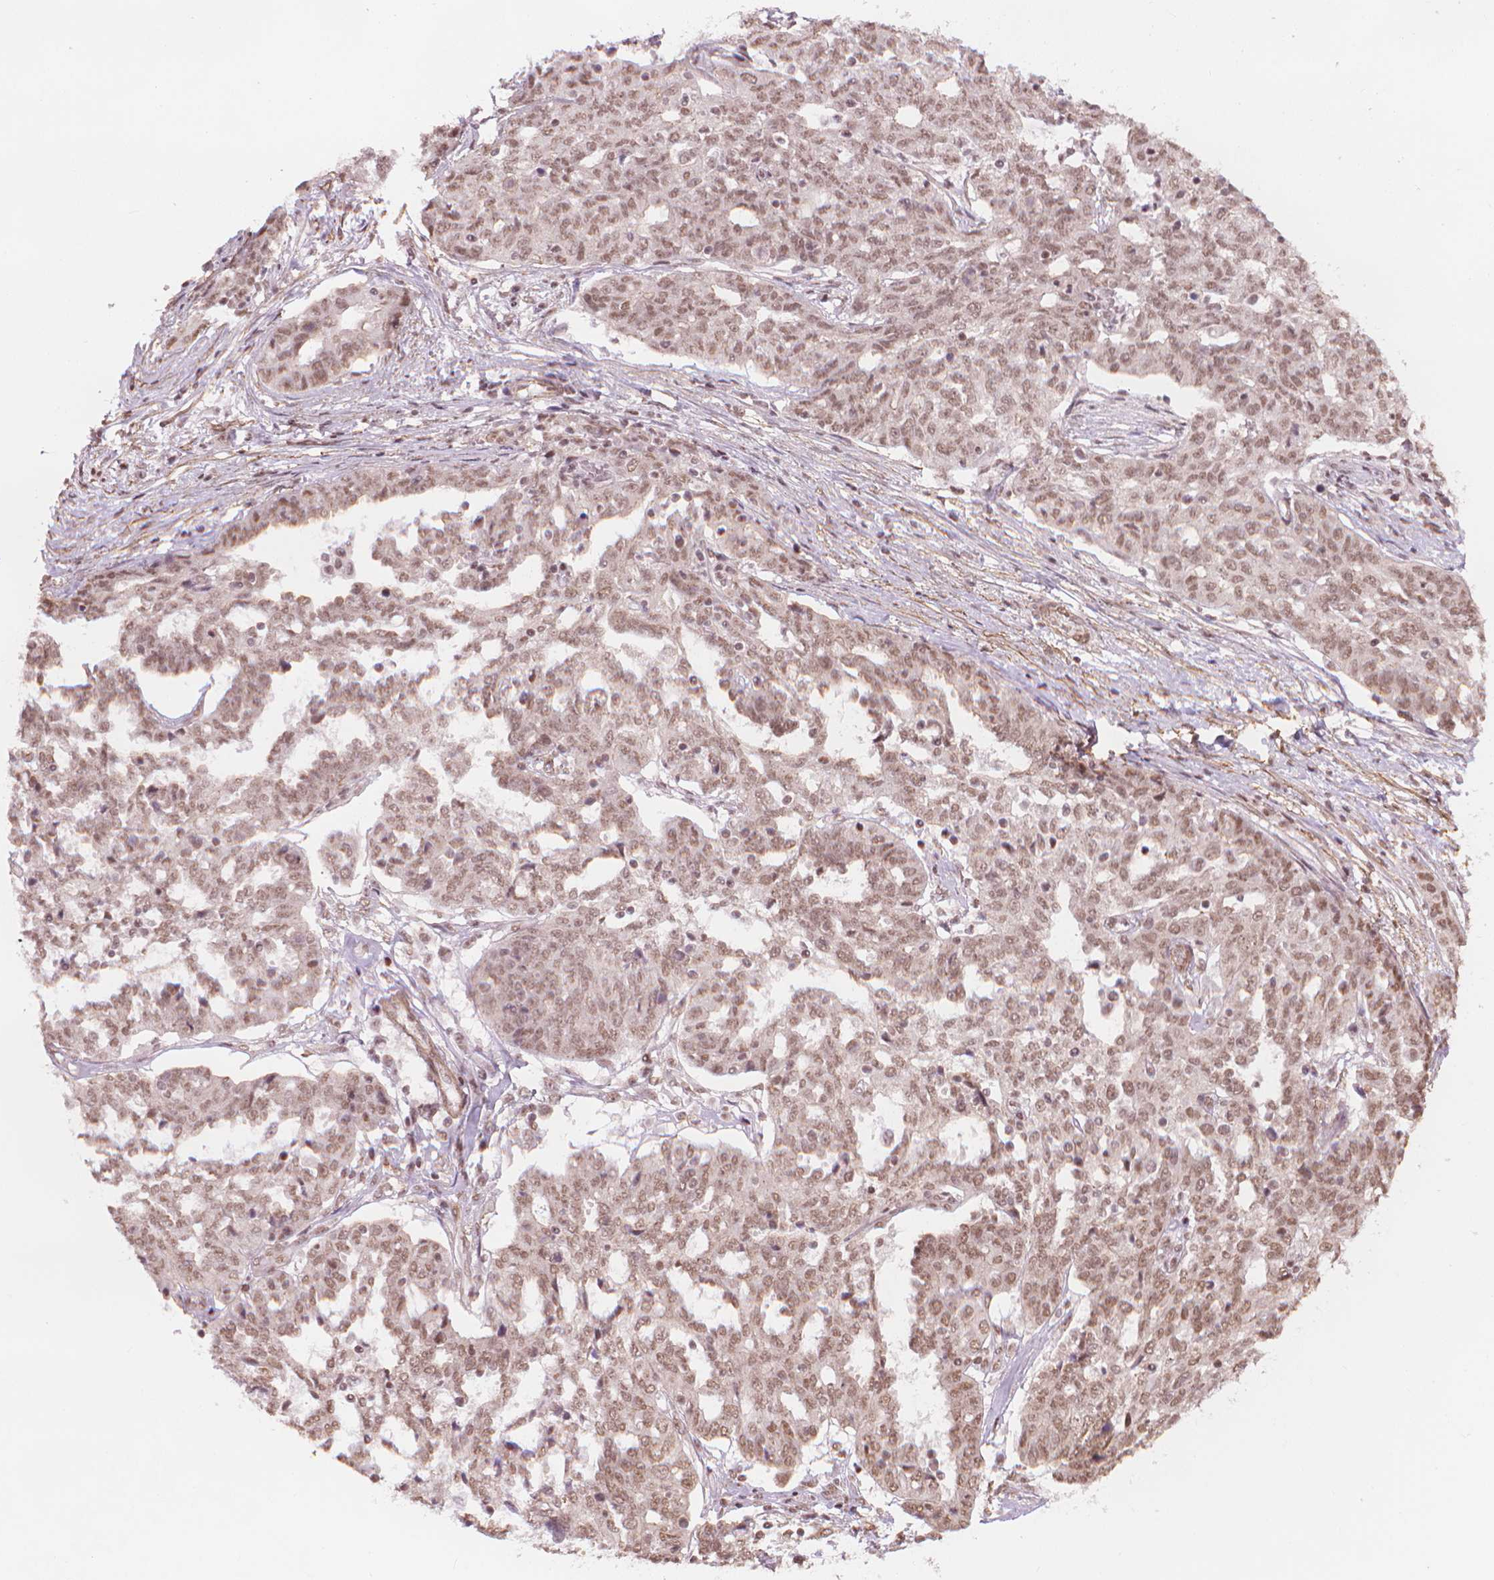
{"staining": {"intensity": "moderate", "quantity": ">75%", "location": "nuclear"}, "tissue": "ovarian cancer", "cell_type": "Tumor cells", "image_type": "cancer", "snomed": [{"axis": "morphology", "description": "Cystadenocarcinoma, serous, NOS"}, {"axis": "topography", "description": "Ovary"}], "caption": "Protein staining exhibits moderate nuclear expression in approximately >75% of tumor cells in ovarian cancer.", "gene": "HOXD4", "patient": {"sex": "female", "age": 67}}